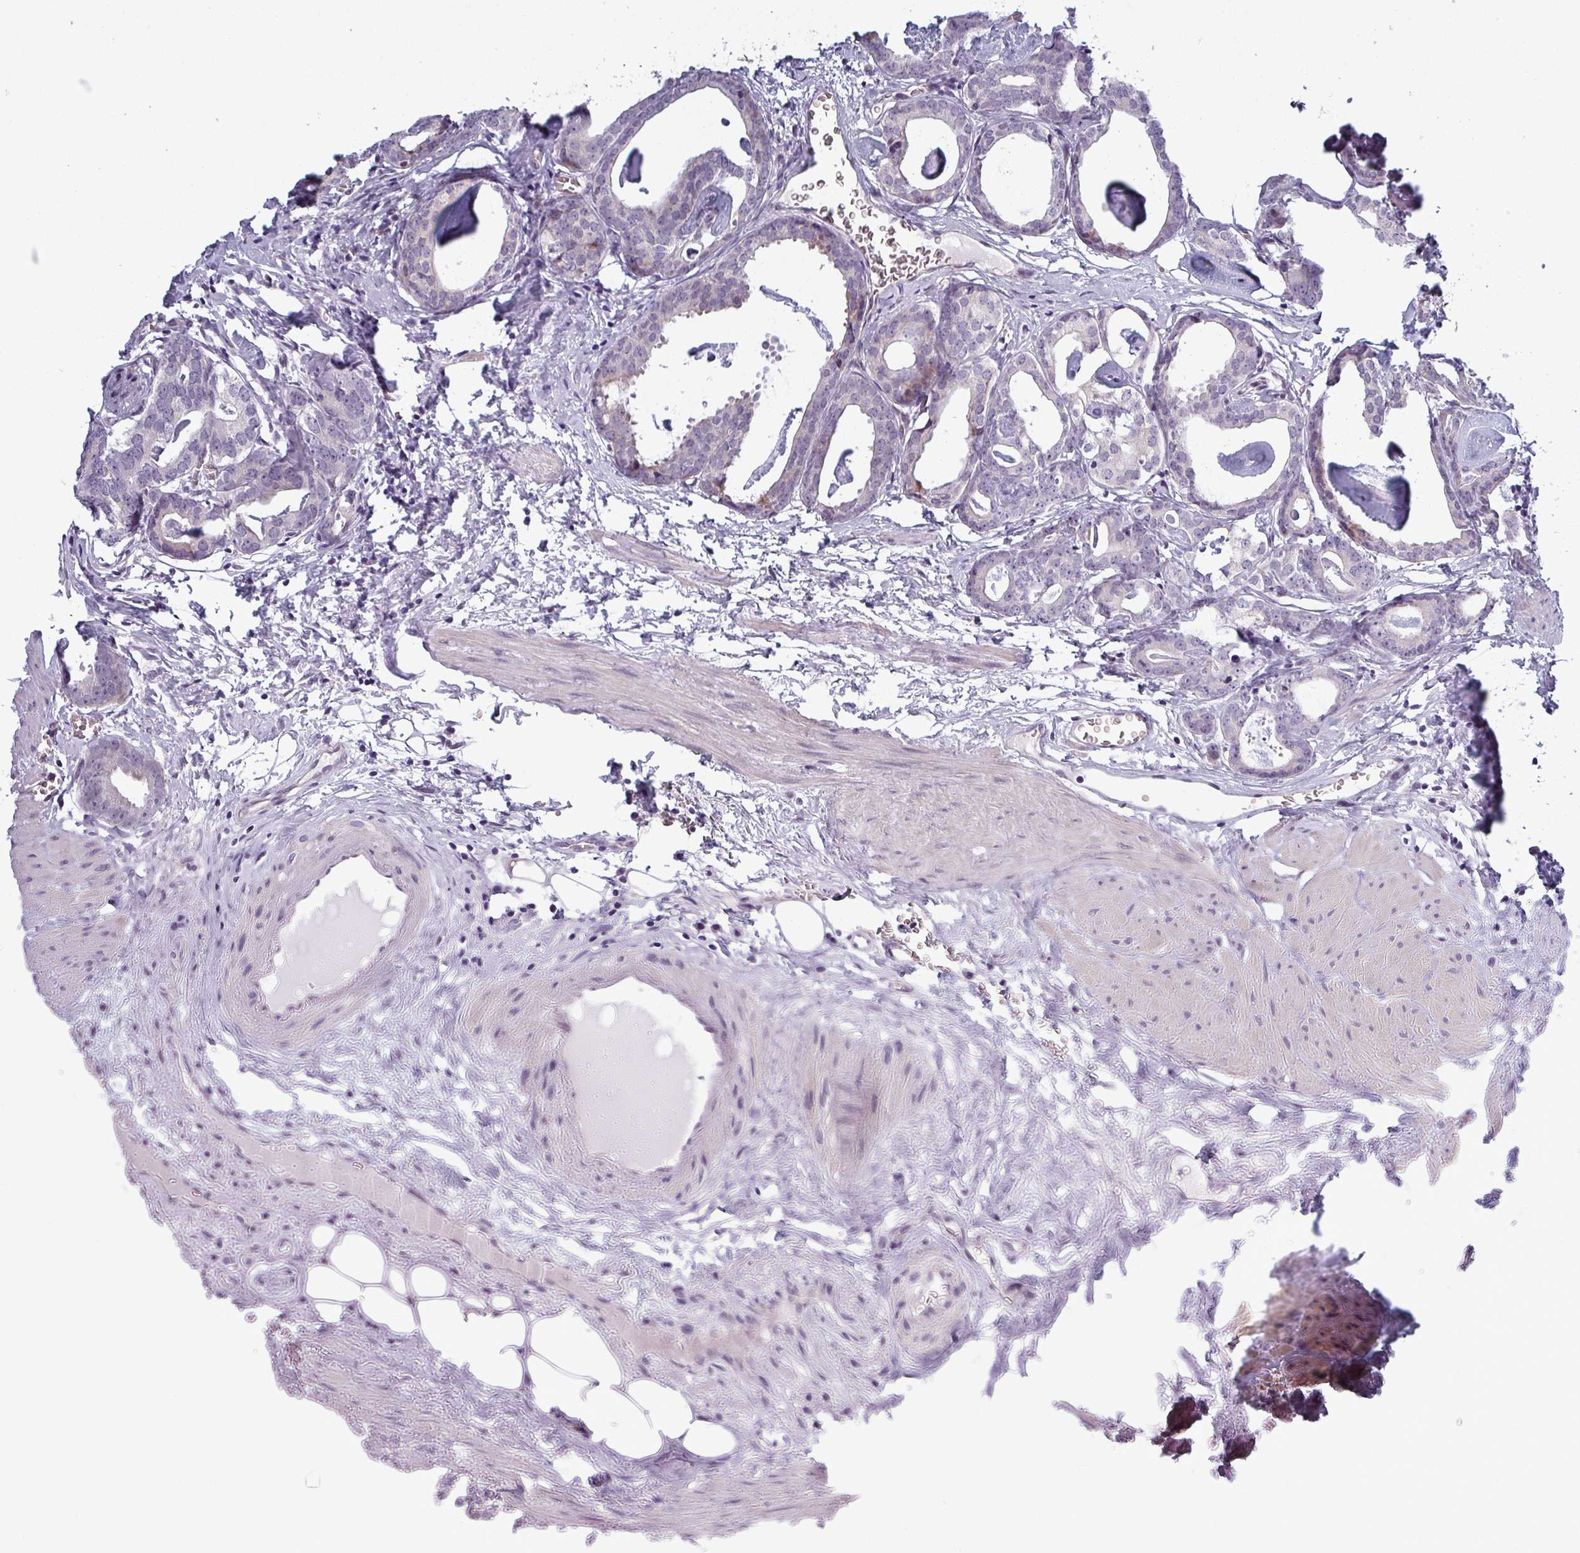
{"staining": {"intensity": "negative", "quantity": "none", "location": "none"}, "tissue": "prostate cancer", "cell_type": "Tumor cells", "image_type": "cancer", "snomed": [{"axis": "morphology", "description": "Adenocarcinoma, Low grade"}, {"axis": "topography", "description": "Prostate"}], "caption": "This is a image of immunohistochemistry (IHC) staining of prostate adenocarcinoma (low-grade), which shows no expression in tumor cells. (Brightfield microscopy of DAB IHC at high magnification).", "gene": "PRAMEF12", "patient": {"sex": "male", "age": 71}}